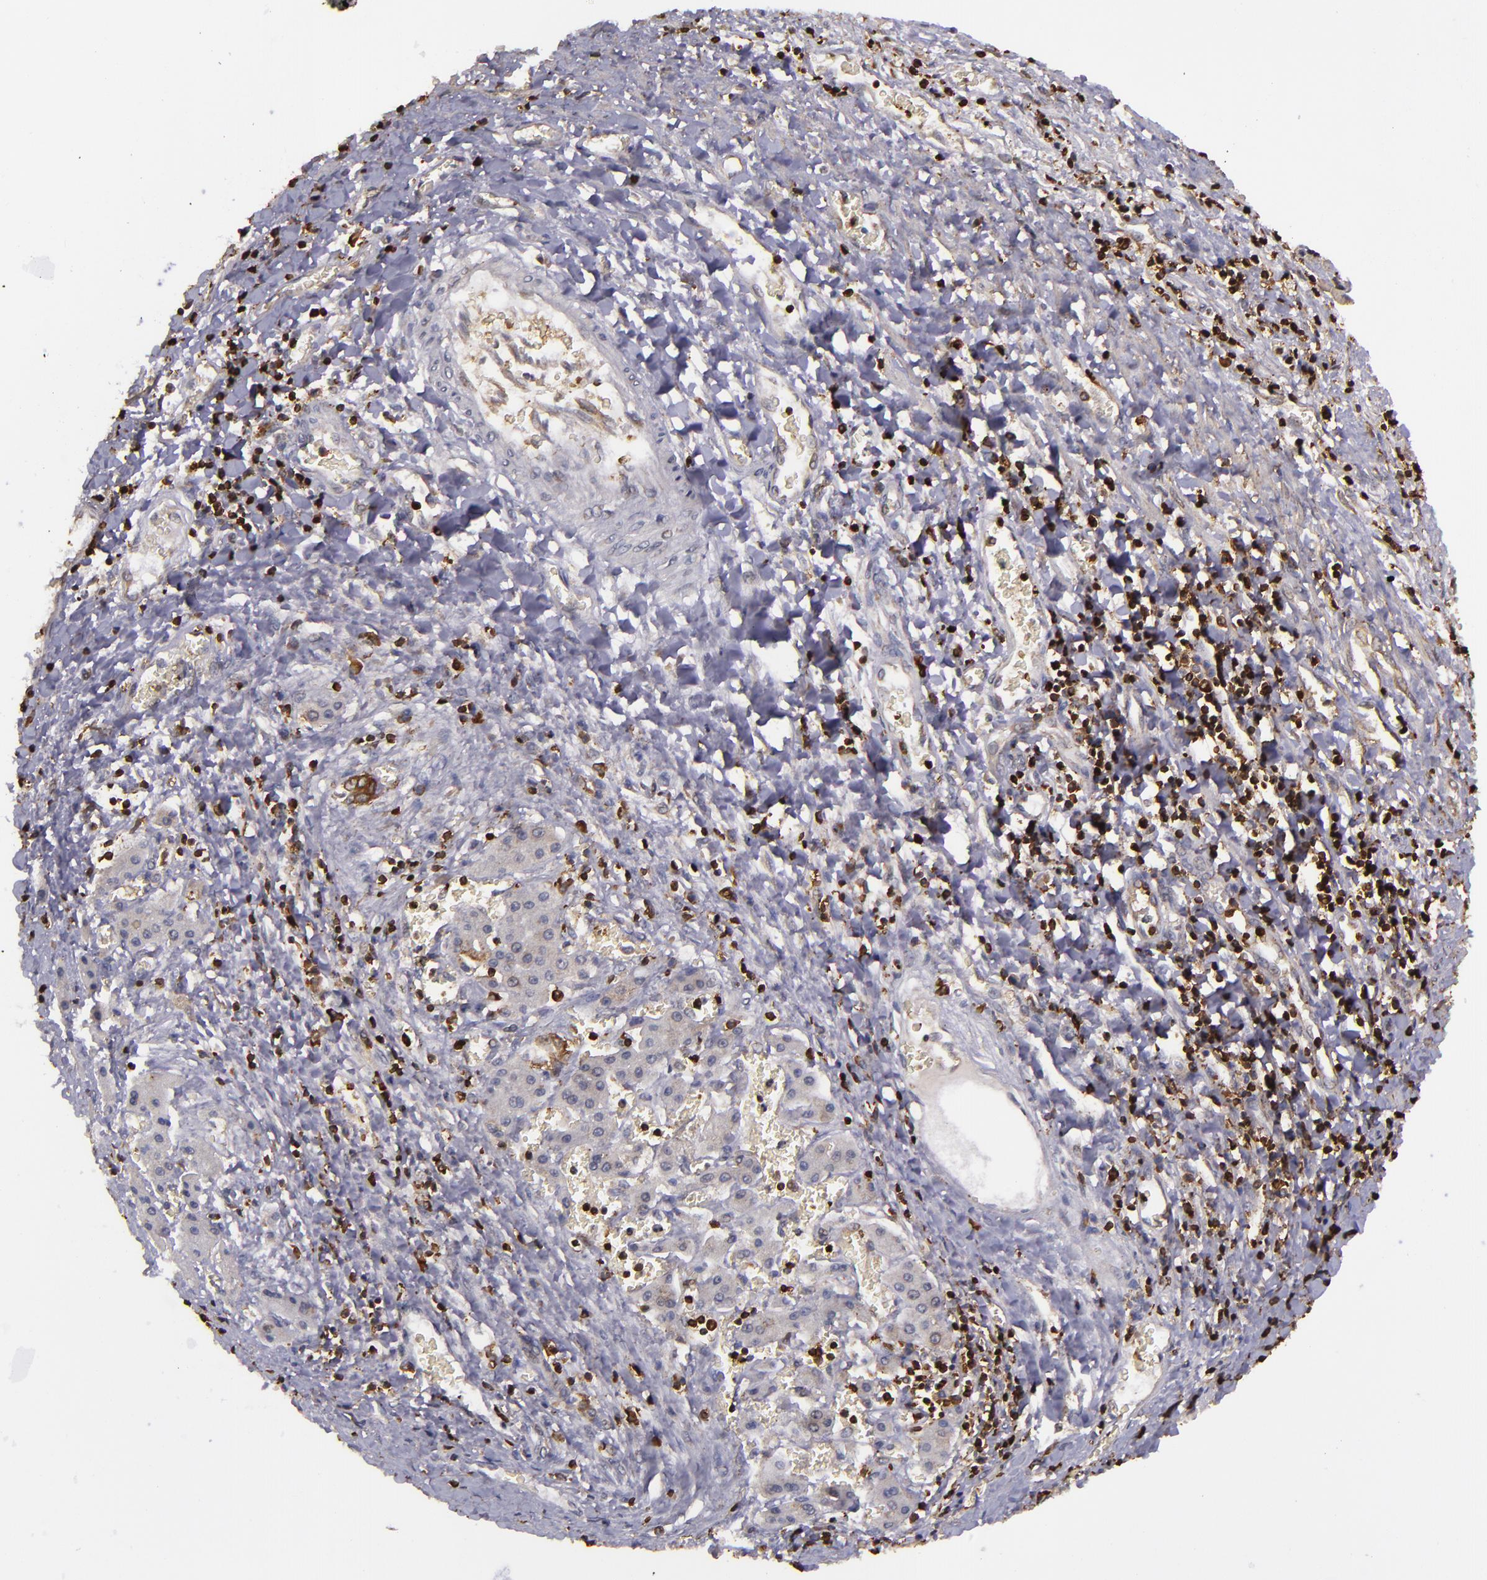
{"staining": {"intensity": "weak", "quantity": "<25%", "location": "cytoplasmic/membranous"}, "tissue": "liver cancer", "cell_type": "Tumor cells", "image_type": "cancer", "snomed": [{"axis": "morphology", "description": "Carcinoma, Hepatocellular, NOS"}, {"axis": "topography", "description": "Liver"}], "caption": "An IHC histopathology image of liver hepatocellular carcinoma is shown. There is no staining in tumor cells of liver hepatocellular carcinoma.", "gene": "SLC9A3R1", "patient": {"sex": "male", "age": 24}}